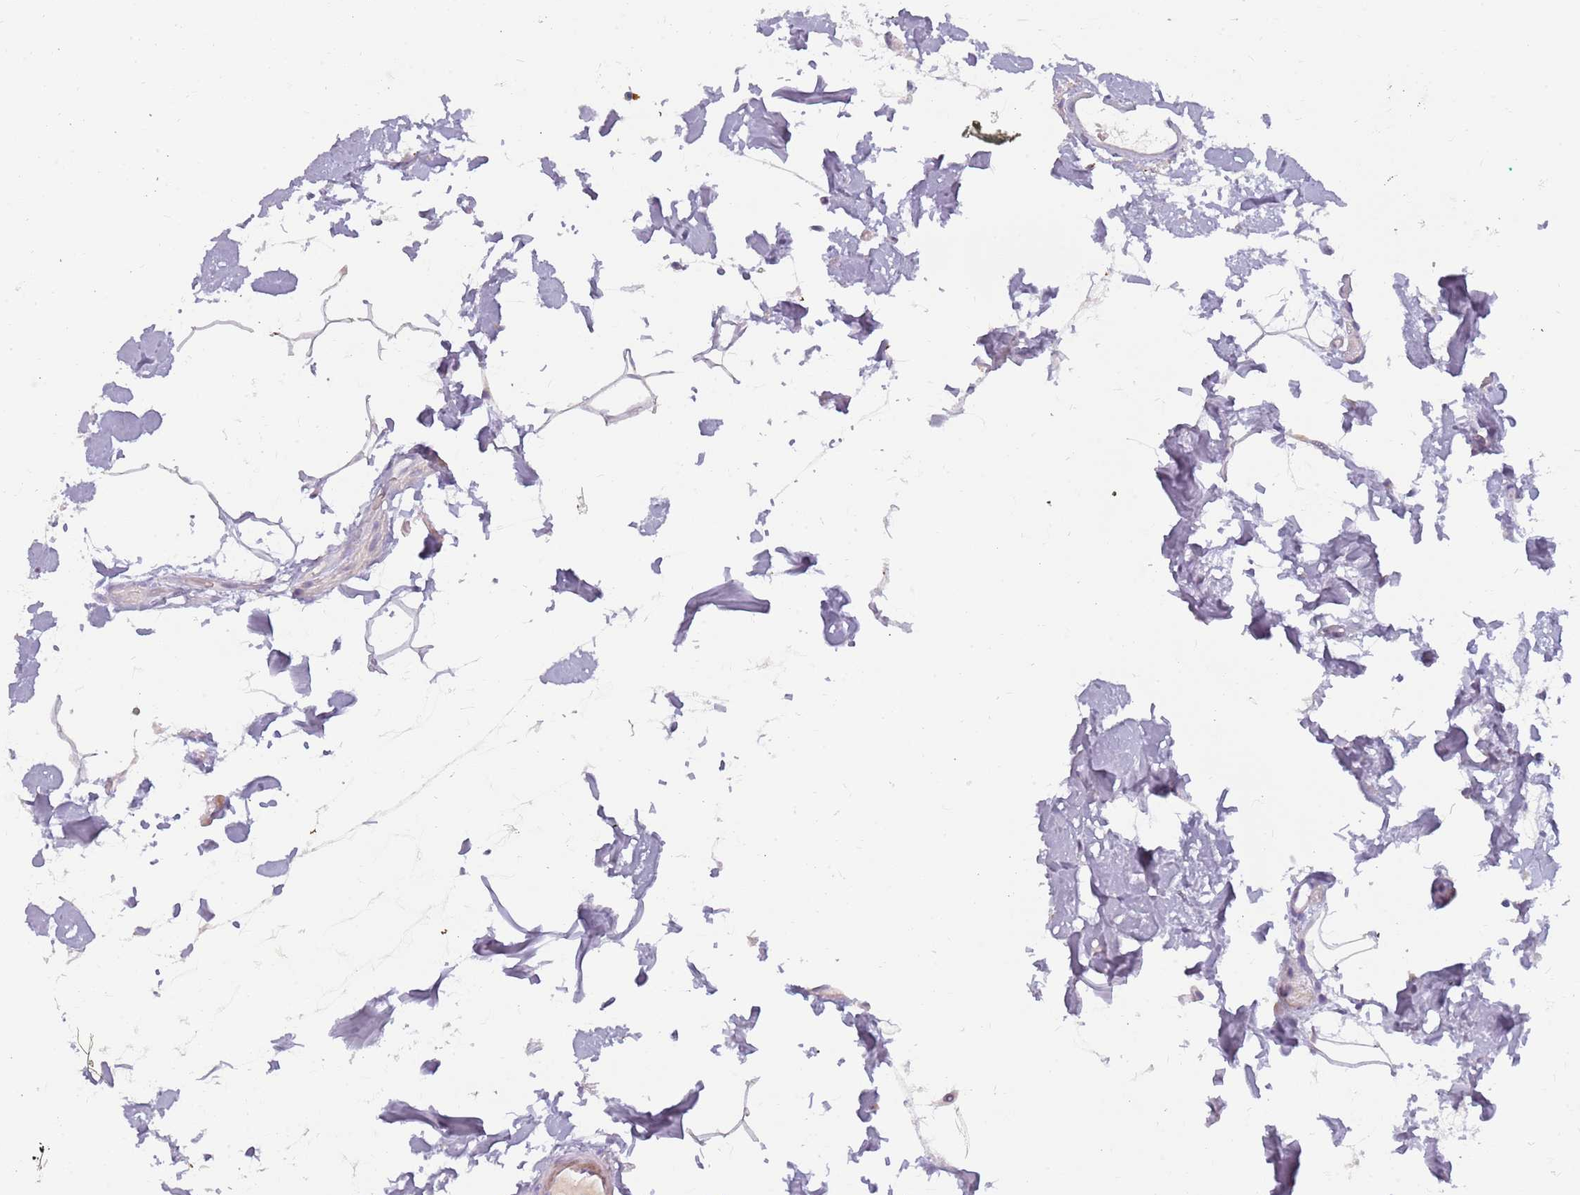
{"staining": {"intensity": "weak", "quantity": "<25%", "location": "cytoplasmic/membranous"}, "tissue": "colon", "cell_type": "Endothelial cells", "image_type": "normal", "snomed": [{"axis": "morphology", "description": "Normal tissue, NOS"}, {"axis": "topography", "description": "Colon"}], "caption": "This histopathology image is of unremarkable colon stained with immunohistochemistry (IHC) to label a protein in brown with the nuclei are counter-stained blue. There is no positivity in endothelial cells.", "gene": "TNFRSF6B", "patient": {"sex": "female", "age": 84}}